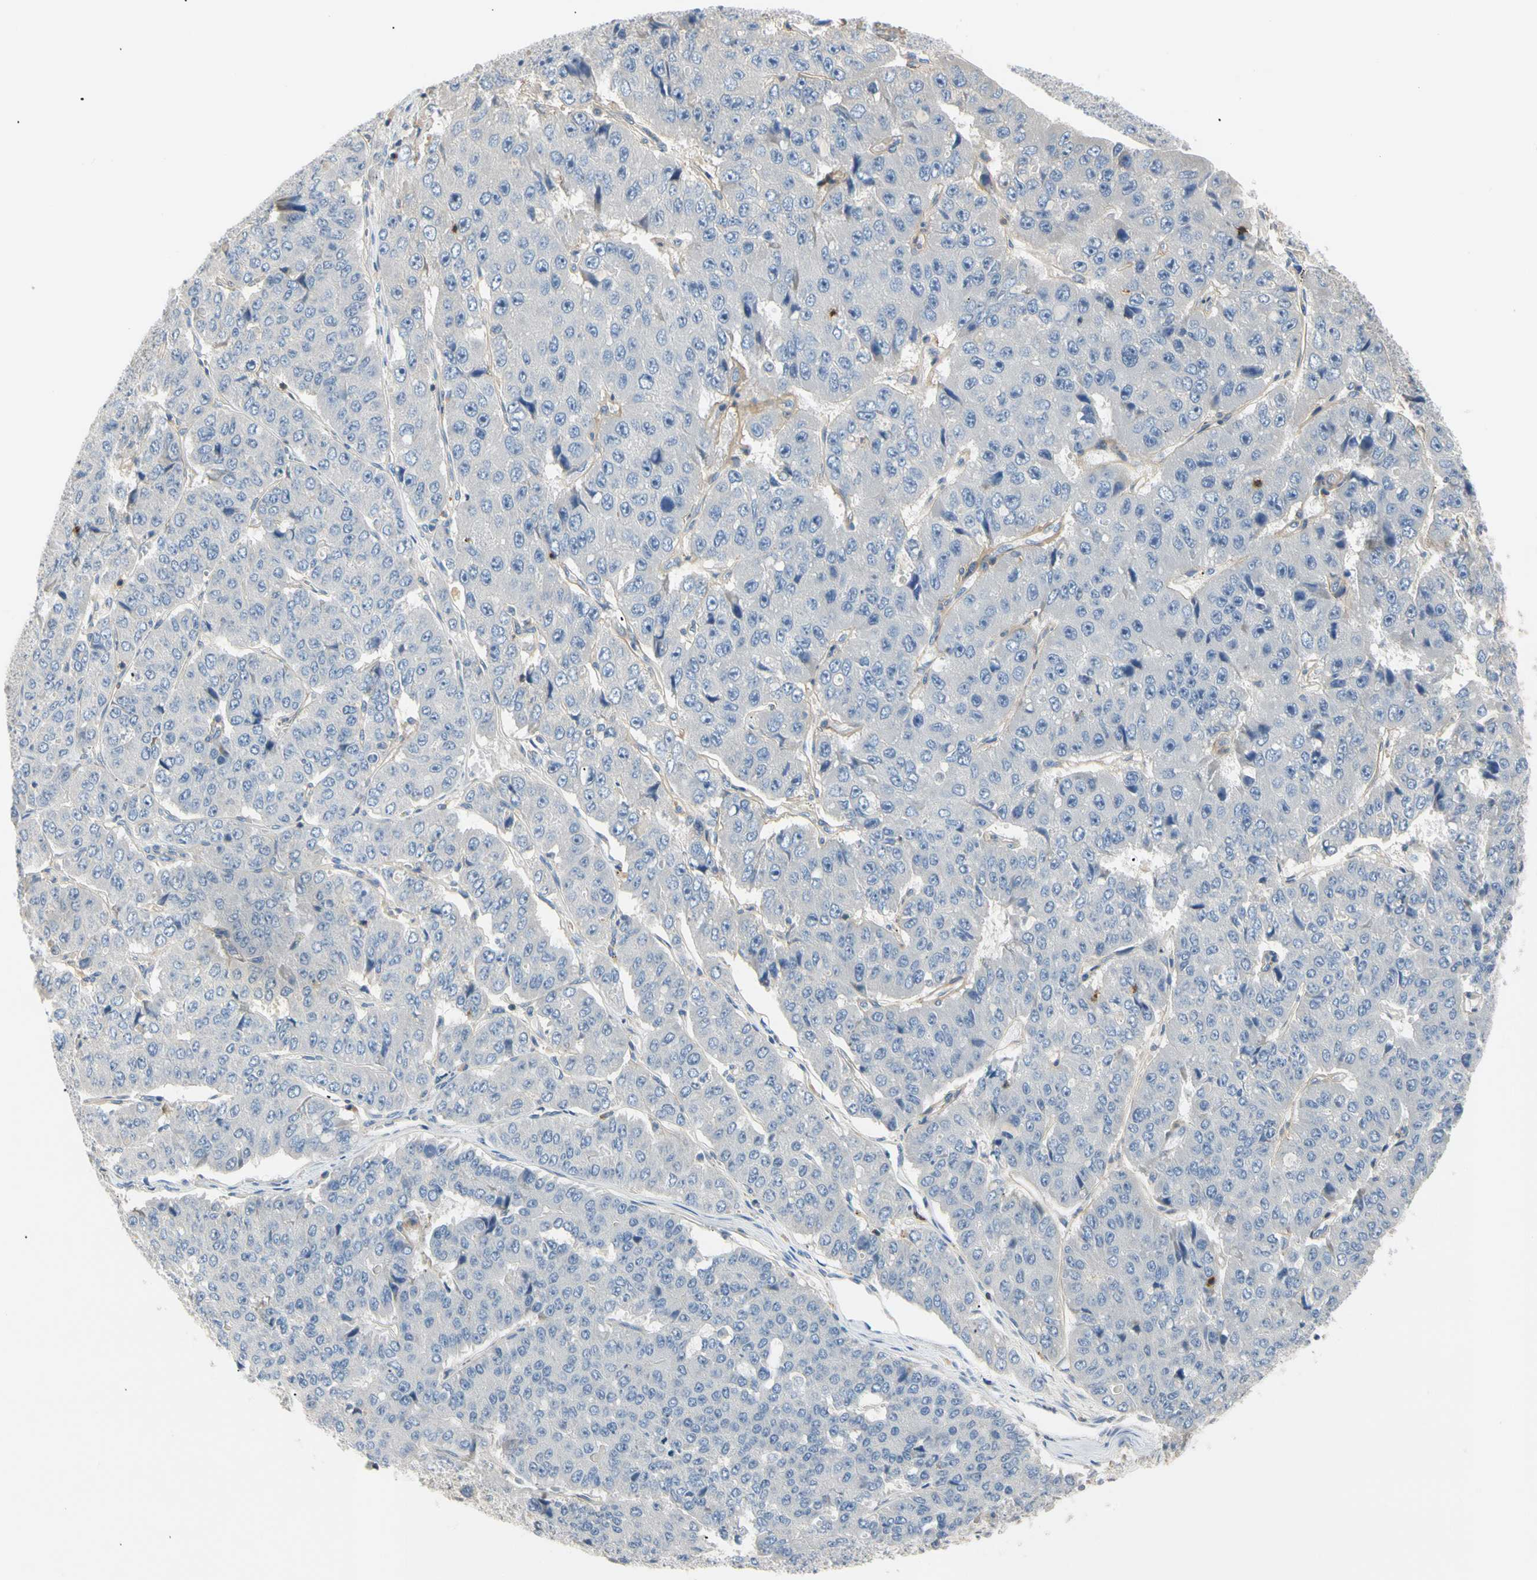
{"staining": {"intensity": "negative", "quantity": "none", "location": "none"}, "tissue": "pancreatic cancer", "cell_type": "Tumor cells", "image_type": "cancer", "snomed": [{"axis": "morphology", "description": "Adenocarcinoma, NOS"}, {"axis": "topography", "description": "Pancreas"}], "caption": "An immunohistochemistry (IHC) histopathology image of pancreatic cancer is shown. There is no staining in tumor cells of pancreatic cancer.", "gene": "TNFRSF18", "patient": {"sex": "male", "age": 50}}